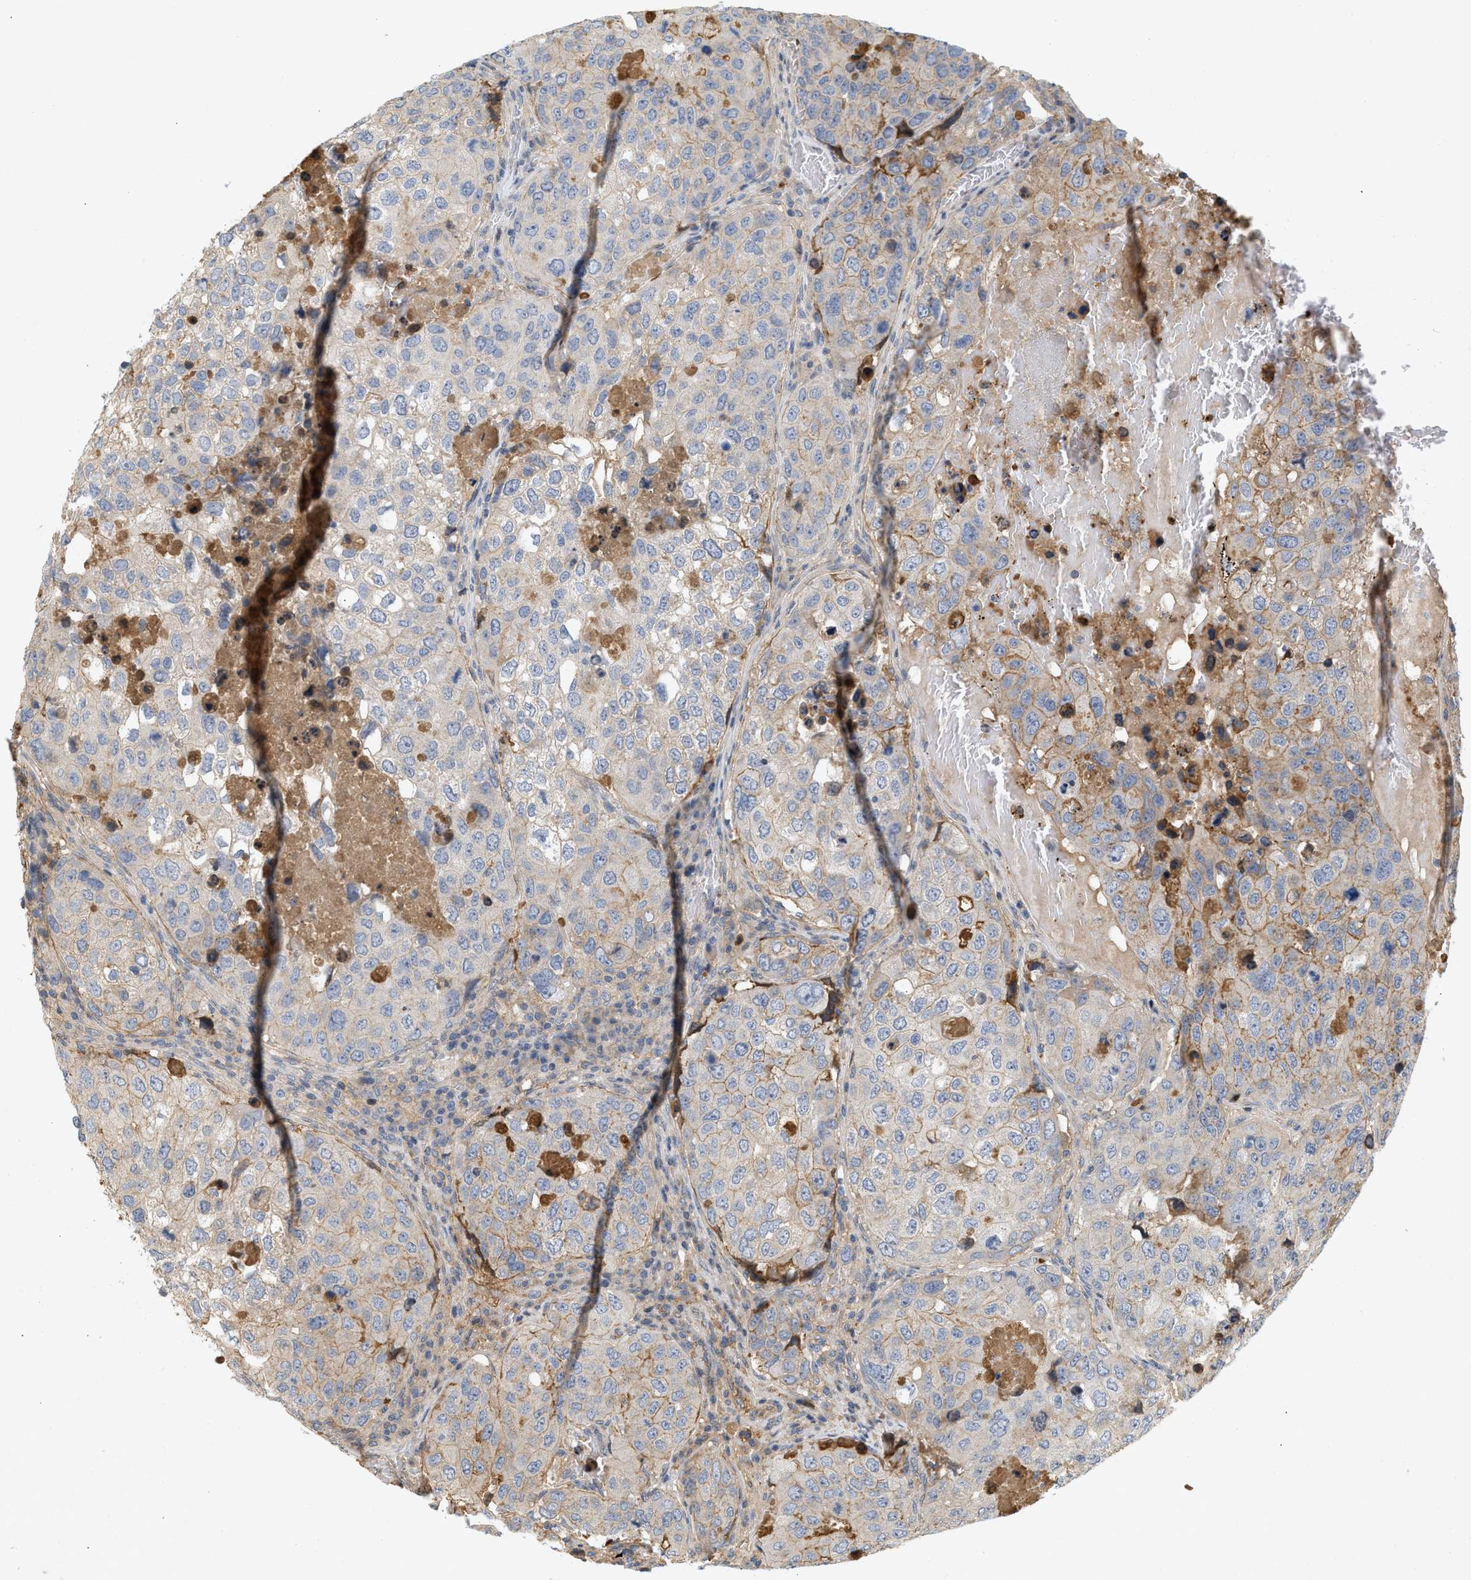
{"staining": {"intensity": "weak", "quantity": "<25%", "location": "cytoplasmic/membranous"}, "tissue": "urothelial cancer", "cell_type": "Tumor cells", "image_type": "cancer", "snomed": [{"axis": "morphology", "description": "Urothelial carcinoma, High grade"}, {"axis": "topography", "description": "Lymph node"}, {"axis": "topography", "description": "Urinary bladder"}], "caption": "Immunohistochemical staining of urothelial carcinoma (high-grade) reveals no significant positivity in tumor cells.", "gene": "F8", "patient": {"sex": "male", "age": 51}}